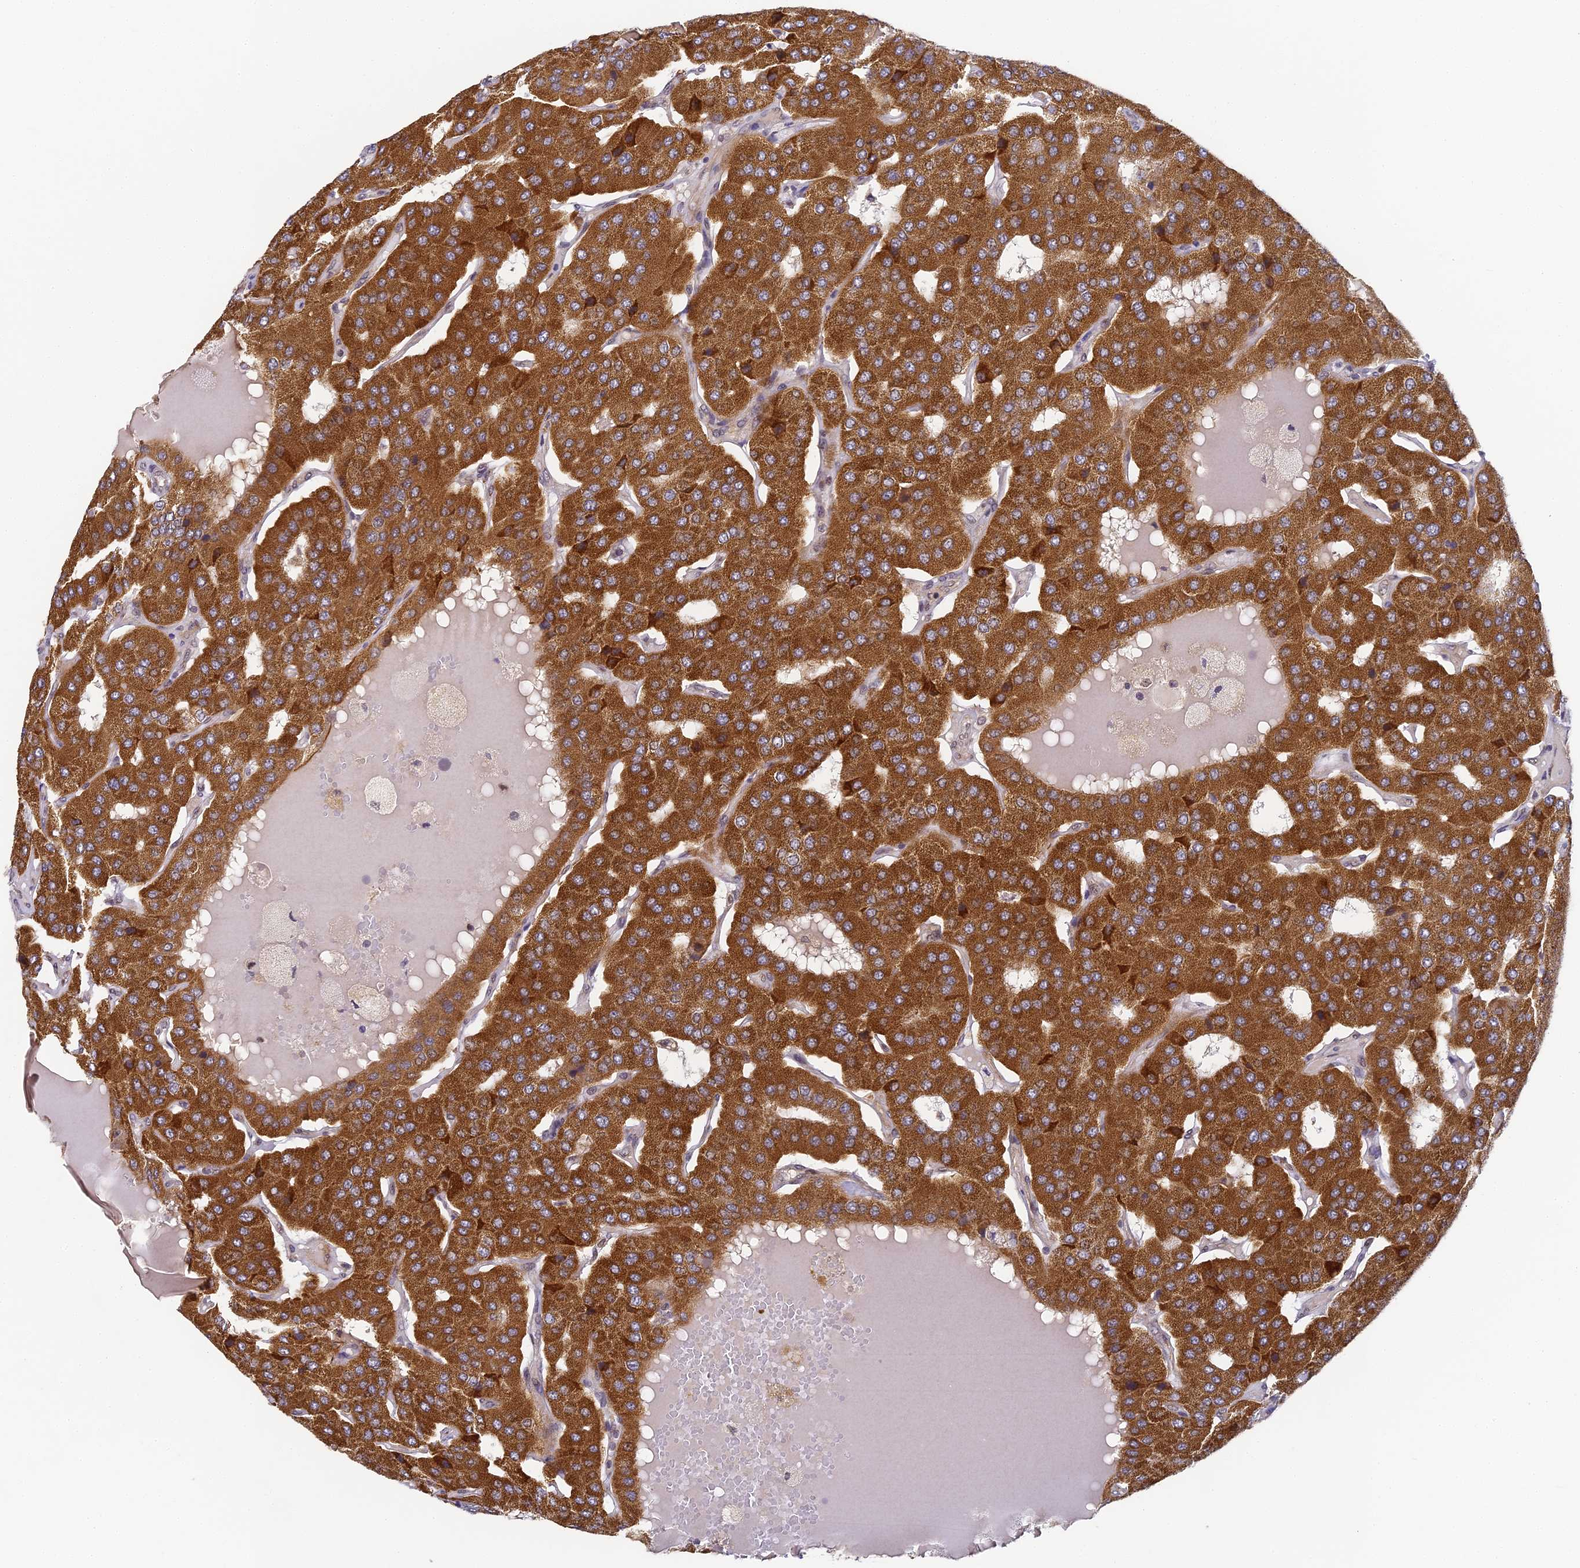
{"staining": {"intensity": "strong", "quantity": ">75%", "location": "cytoplasmic/membranous"}, "tissue": "parathyroid gland", "cell_type": "Glandular cells", "image_type": "normal", "snomed": [{"axis": "morphology", "description": "Normal tissue, NOS"}, {"axis": "morphology", "description": "Adenoma, NOS"}, {"axis": "topography", "description": "Parathyroid gland"}], "caption": "This micrograph shows unremarkable parathyroid gland stained with immunohistochemistry to label a protein in brown. The cytoplasmic/membranous of glandular cells show strong positivity for the protein. Nuclei are counter-stained blue.", "gene": "DNAAF10", "patient": {"sex": "female", "age": 86}}